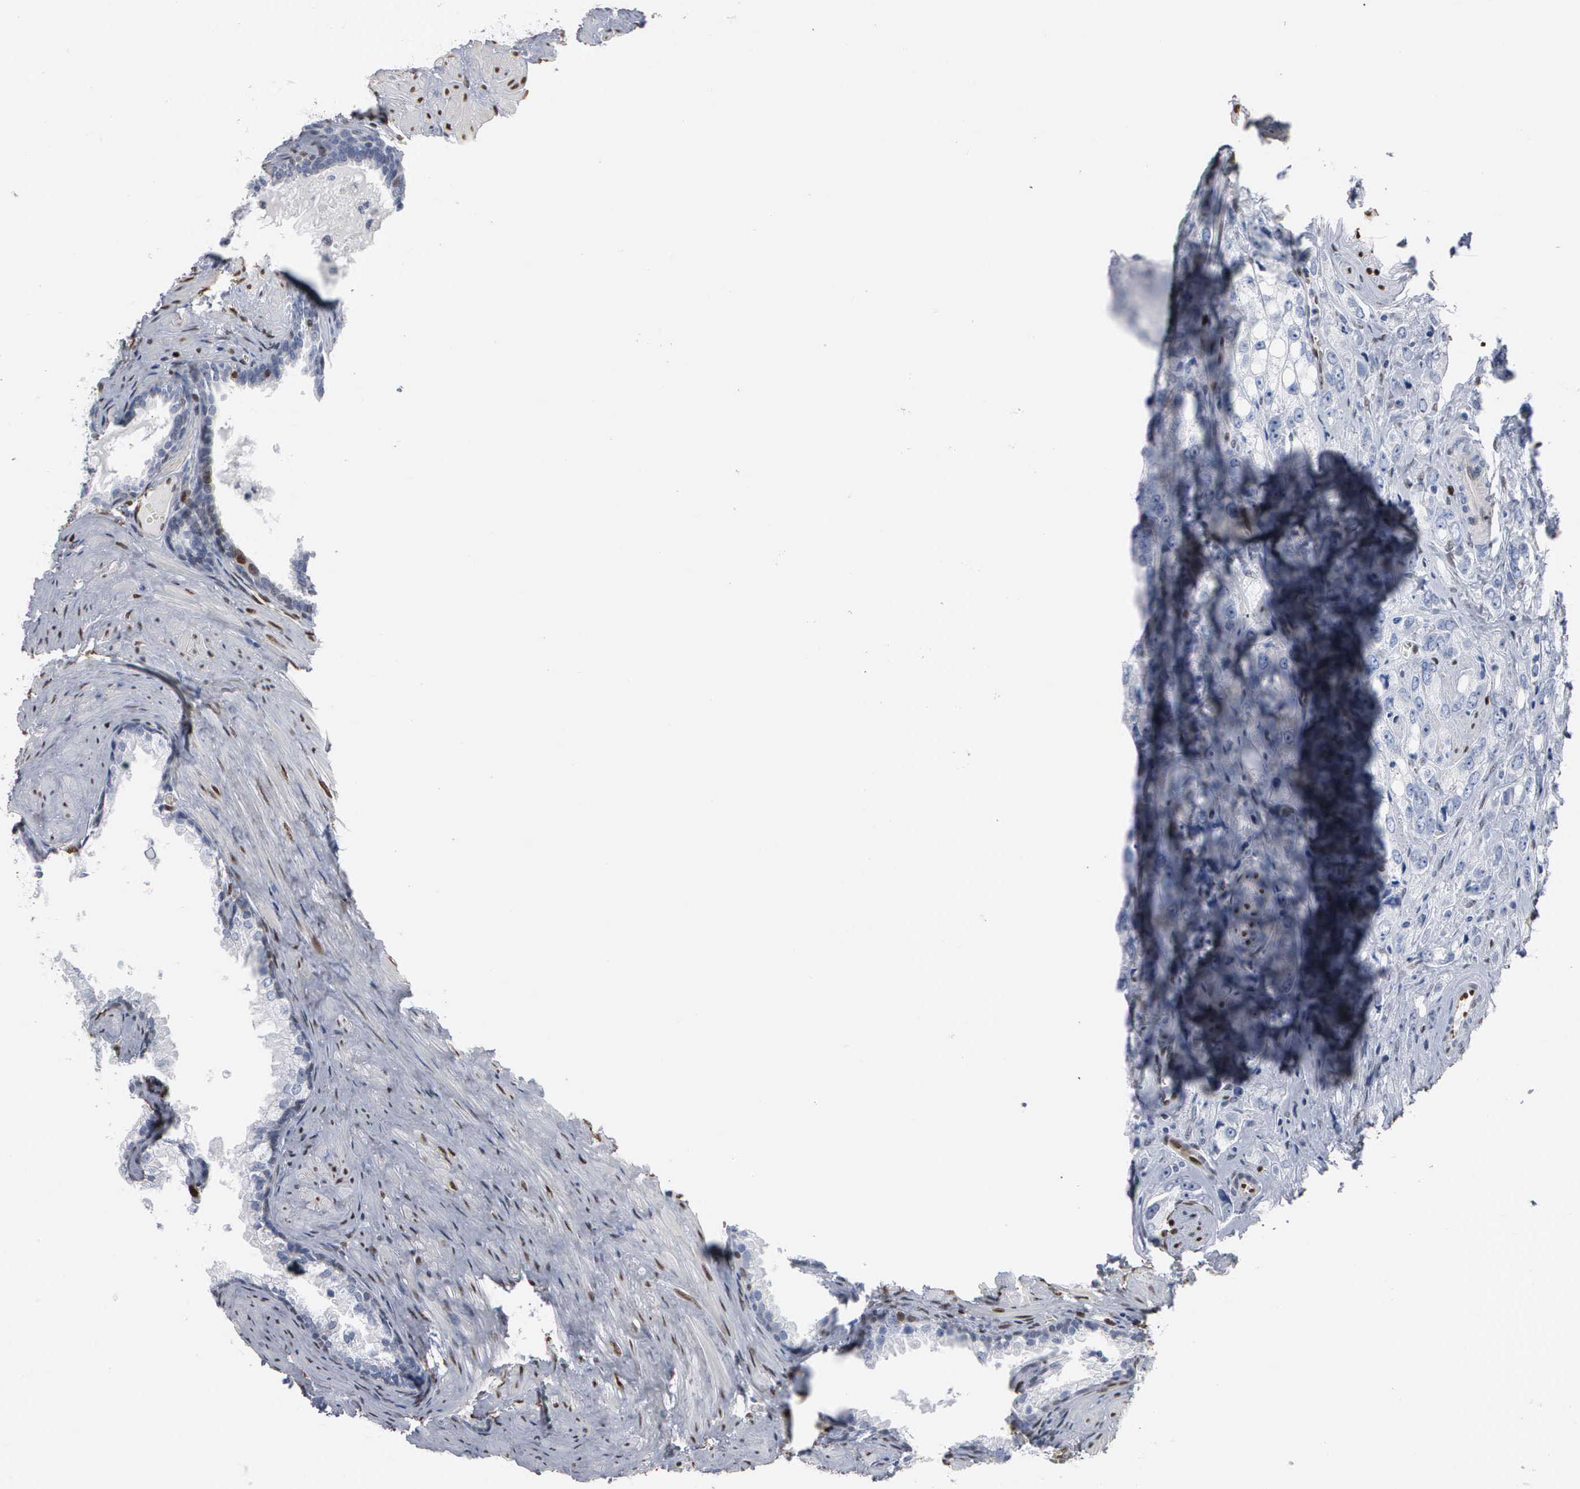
{"staining": {"intensity": "negative", "quantity": "none", "location": "none"}, "tissue": "prostate cancer", "cell_type": "Tumor cells", "image_type": "cancer", "snomed": [{"axis": "morphology", "description": "Adenocarcinoma, Medium grade"}, {"axis": "topography", "description": "Prostate"}], "caption": "Micrograph shows no protein expression in tumor cells of prostate adenocarcinoma (medium-grade) tissue.", "gene": "FGF2", "patient": {"sex": "male", "age": 60}}